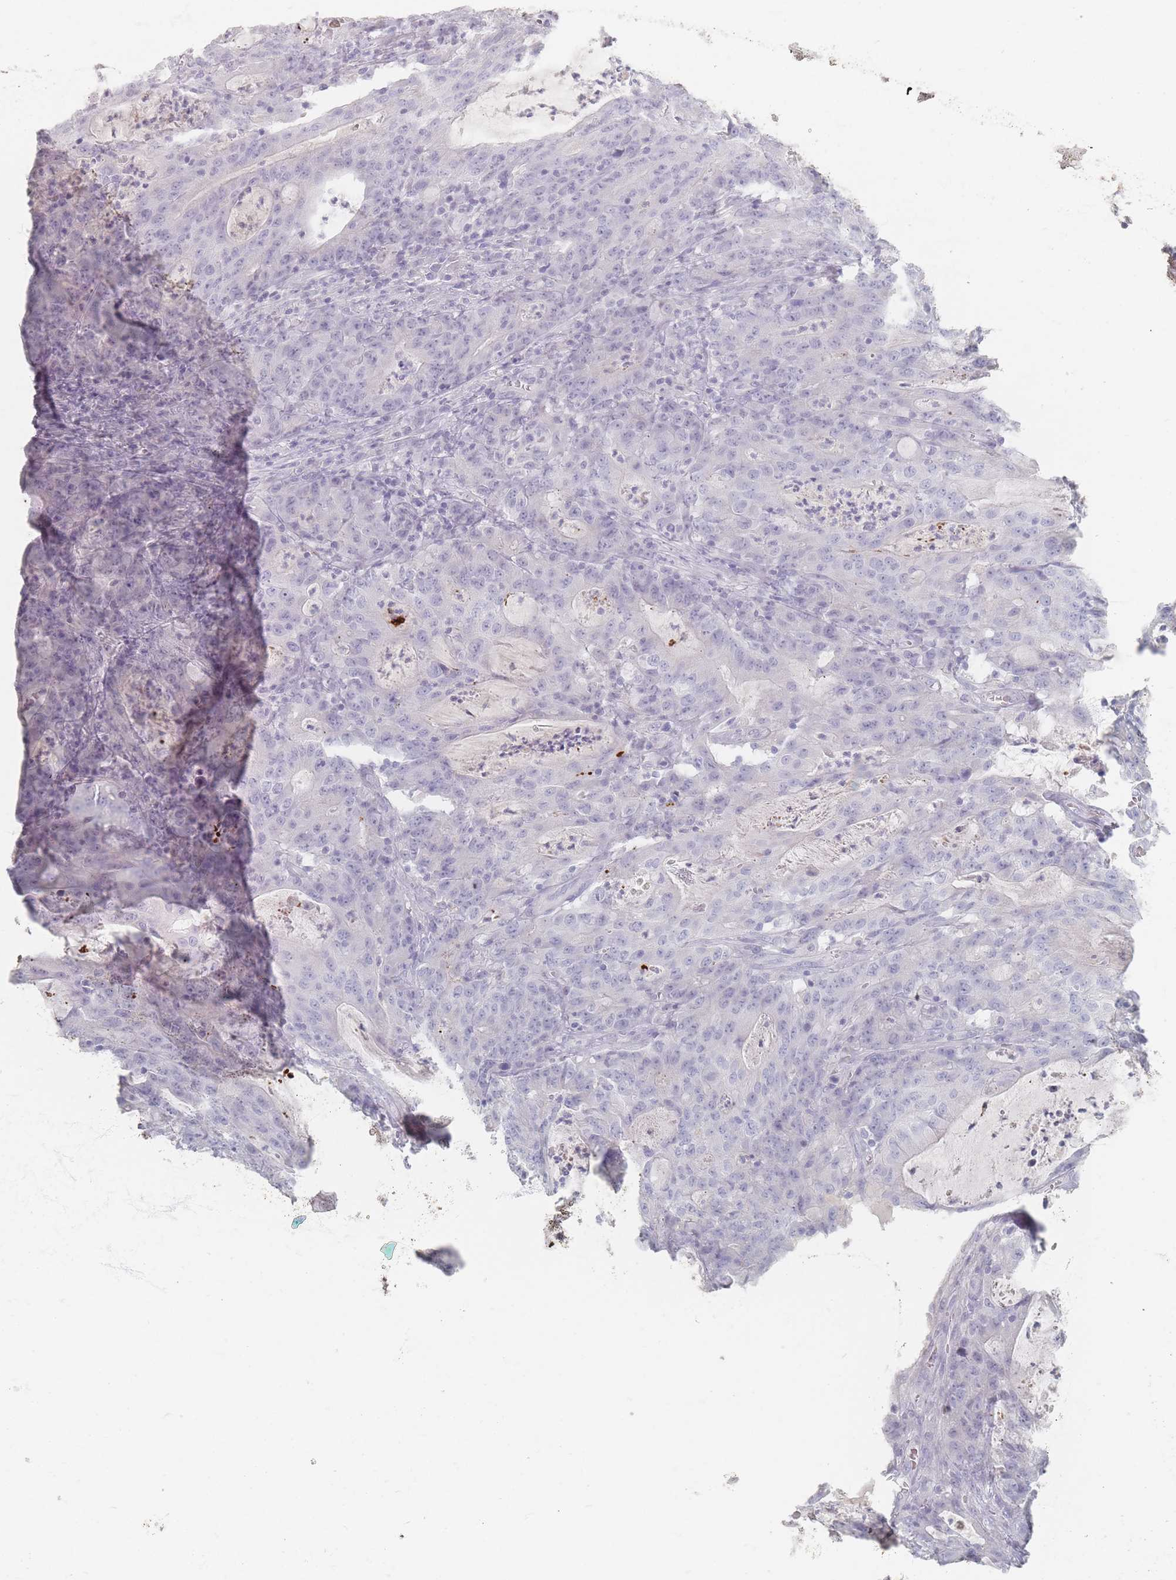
{"staining": {"intensity": "negative", "quantity": "none", "location": "none"}, "tissue": "colorectal cancer", "cell_type": "Tumor cells", "image_type": "cancer", "snomed": [{"axis": "morphology", "description": "Adenocarcinoma, NOS"}, {"axis": "topography", "description": "Colon"}], "caption": "Immunohistochemical staining of adenocarcinoma (colorectal) shows no significant positivity in tumor cells.", "gene": "HELZ2", "patient": {"sex": "male", "age": 83}}